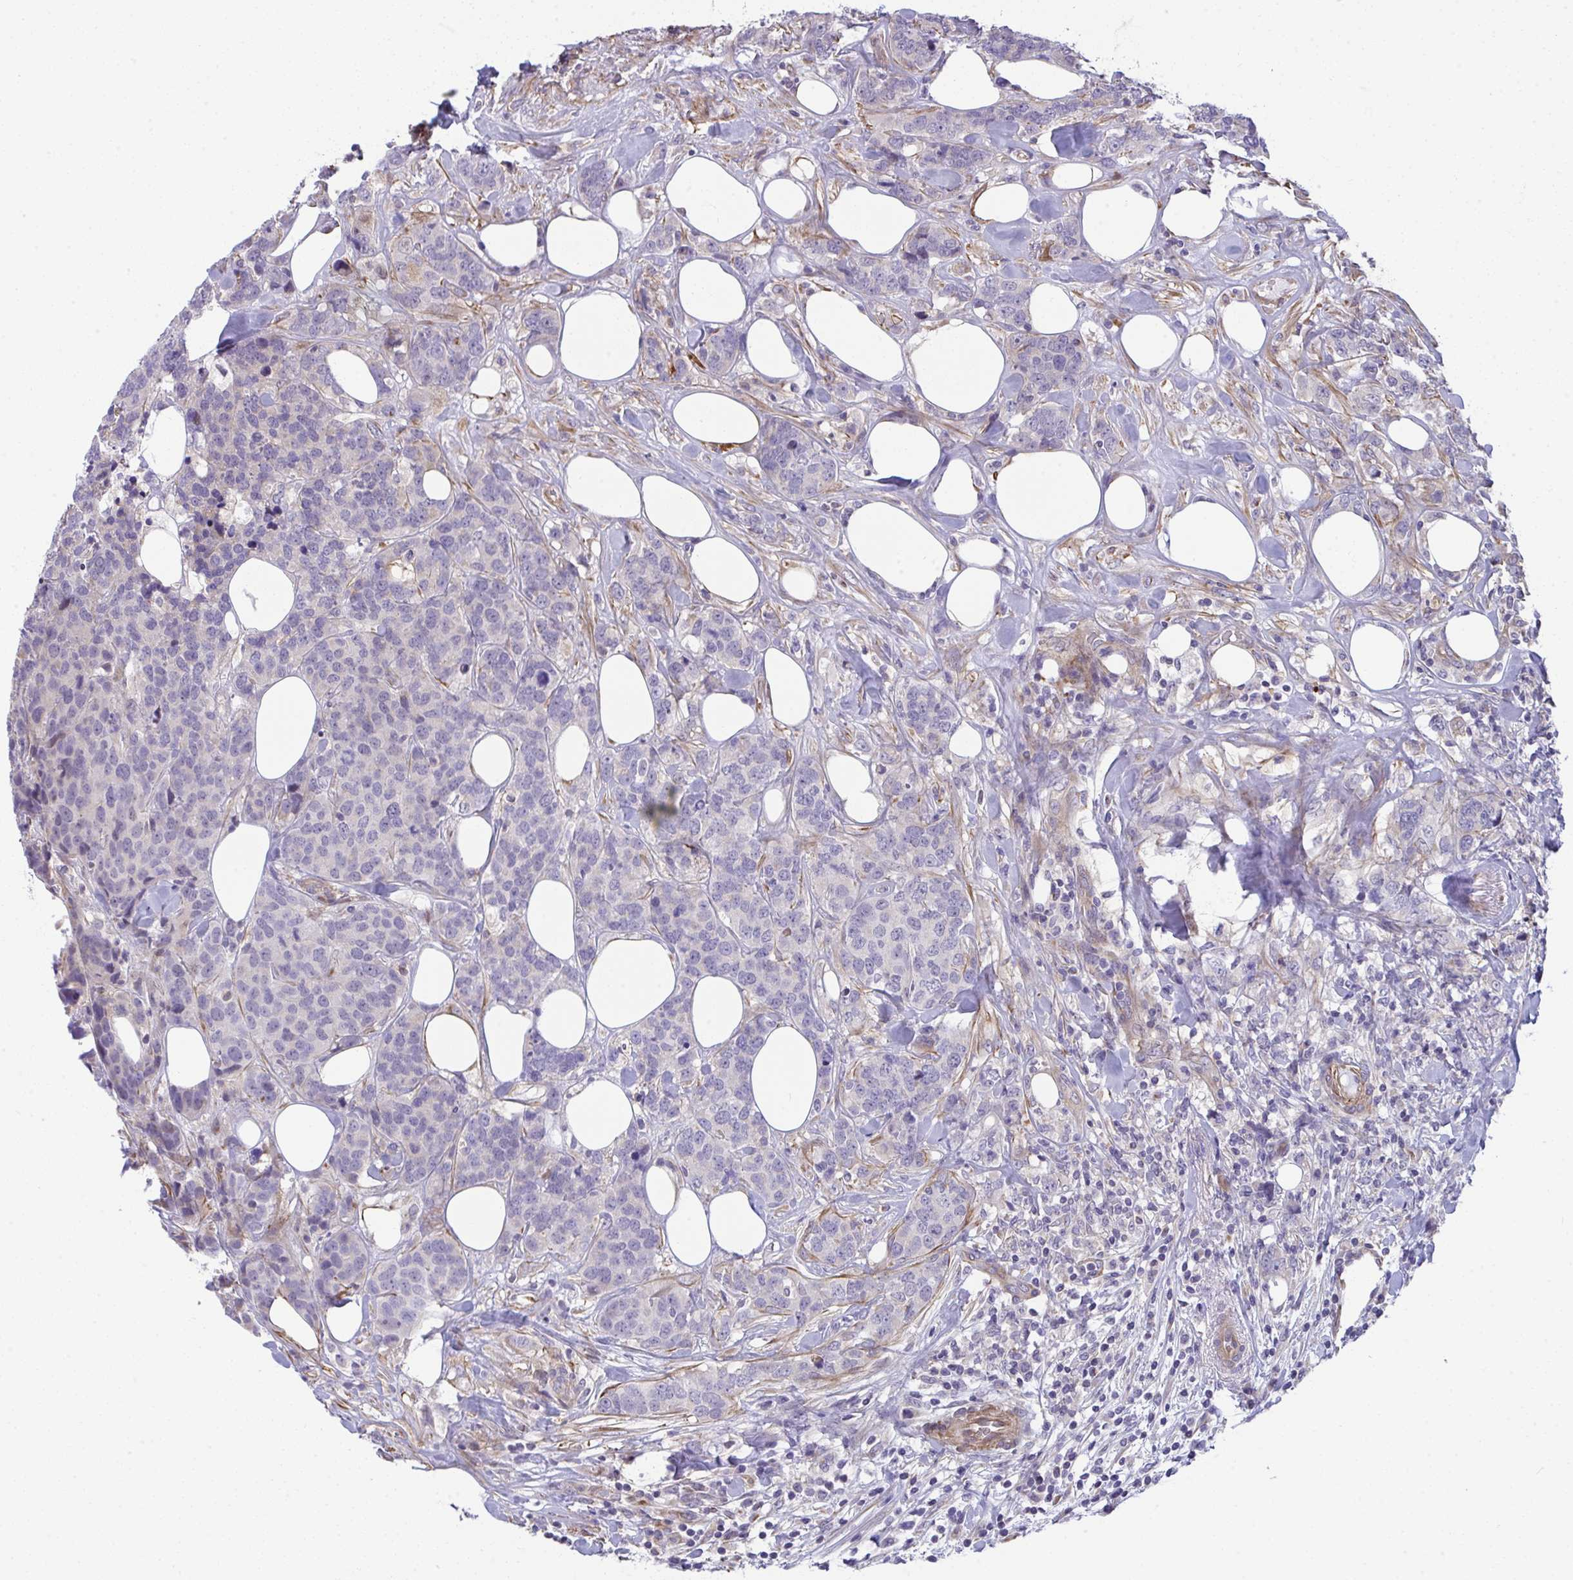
{"staining": {"intensity": "negative", "quantity": "none", "location": "none"}, "tissue": "breast cancer", "cell_type": "Tumor cells", "image_type": "cancer", "snomed": [{"axis": "morphology", "description": "Lobular carcinoma"}, {"axis": "topography", "description": "Breast"}], "caption": "This is a image of immunohistochemistry staining of lobular carcinoma (breast), which shows no staining in tumor cells.", "gene": "MYL12A", "patient": {"sex": "female", "age": 59}}